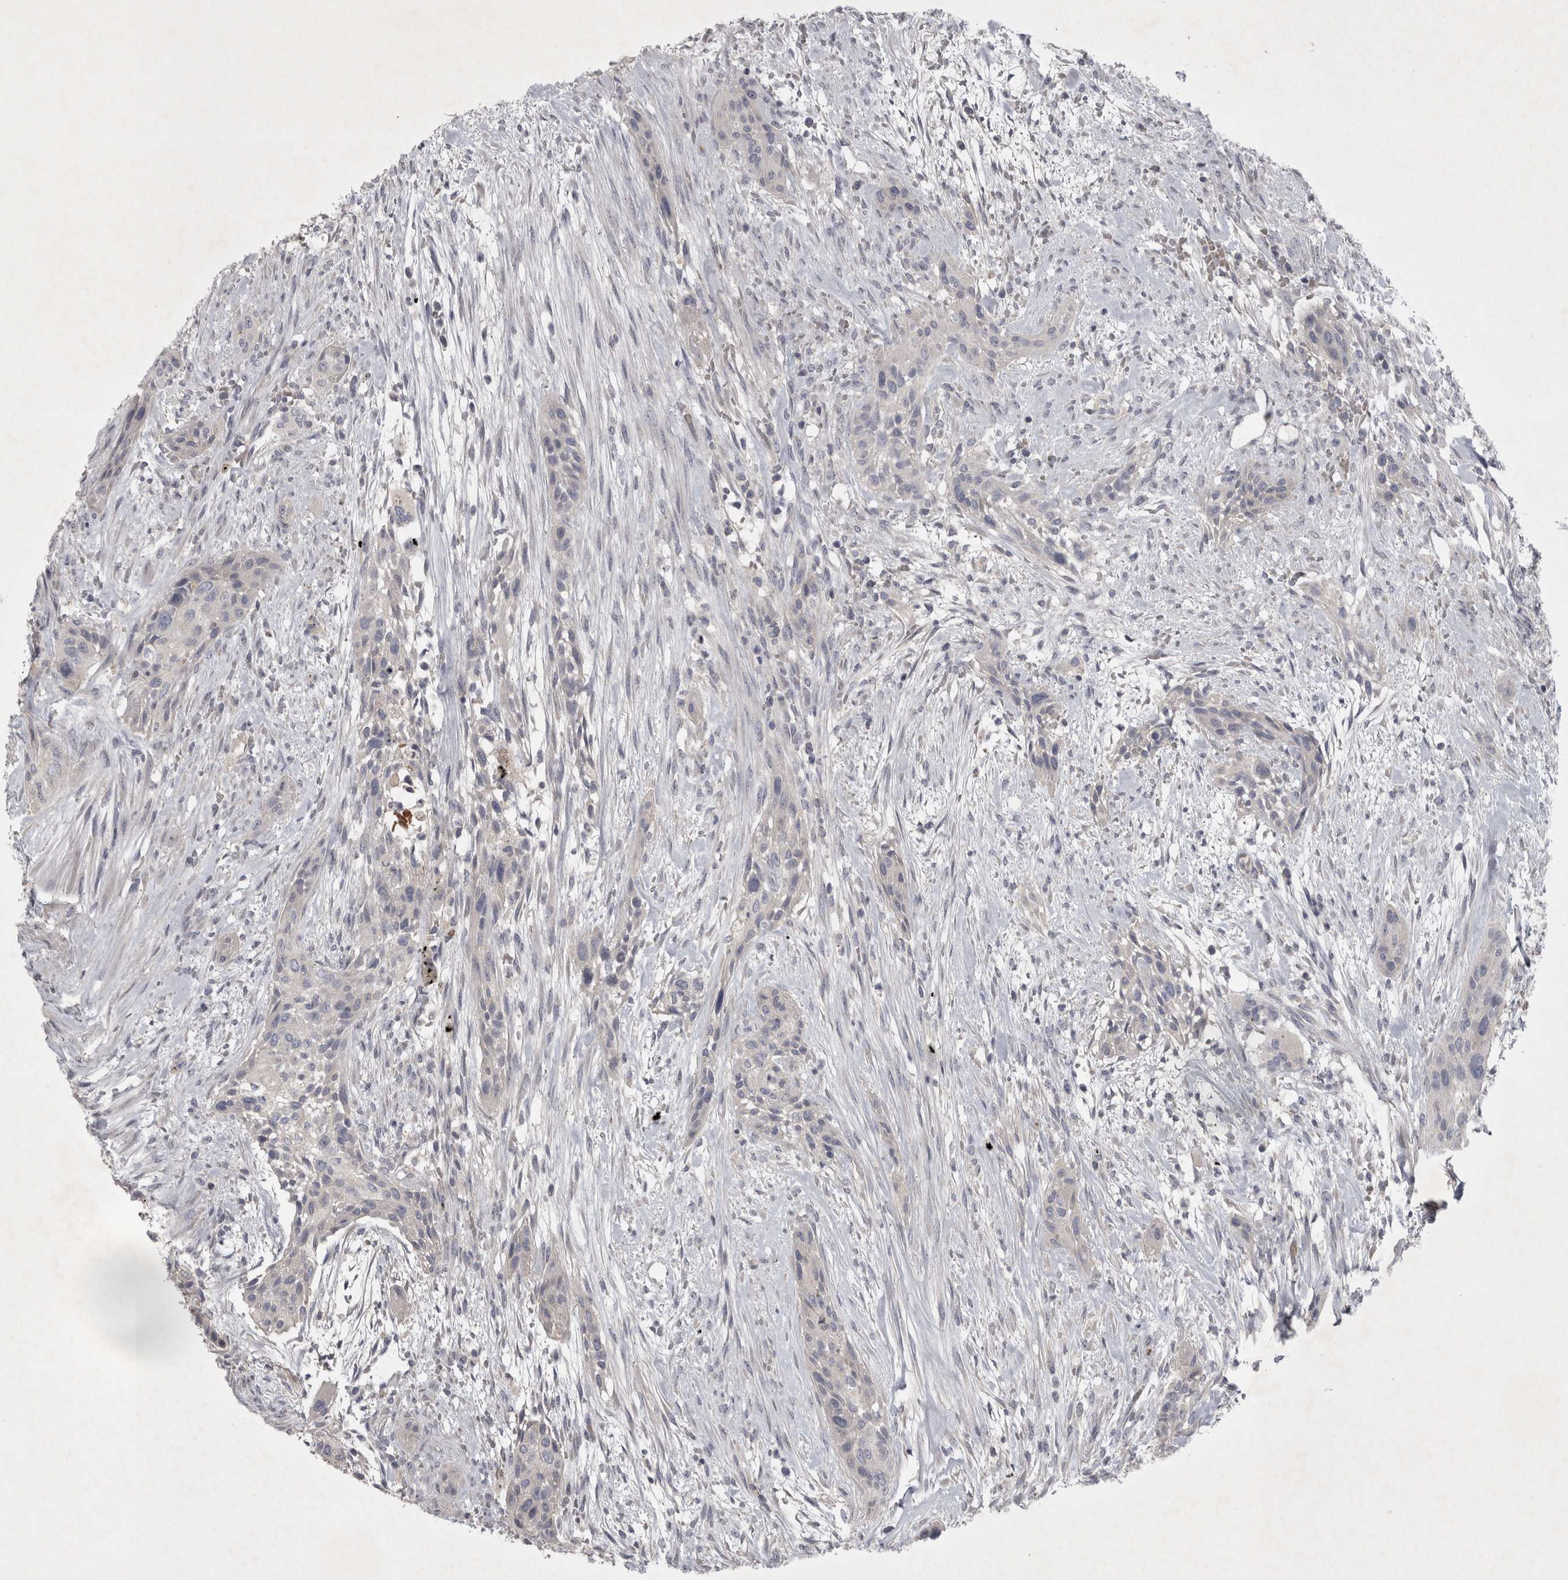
{"staining": {"intensity": "negative", "quantity": "none", "location": "none"}, "tissue": "urothelial cancer", "cell_type": "Tumor cells", "image_type": "cancer", "snomed": [{"axis": "morphology", "description": "Urothelial carcinoma, High grade"}, {"axis": "topography", "description": "Urinary bladder"}], "caption": "High power microscopy photomicrograph of an IHC image of urothelial cancer, revealing no significant positivity in tumor cells. (DAB IHC visualized using brightfield microscopy, high magnification).", "gene": "ENPP7", "patient": {"sex": "male", "age": 35}}